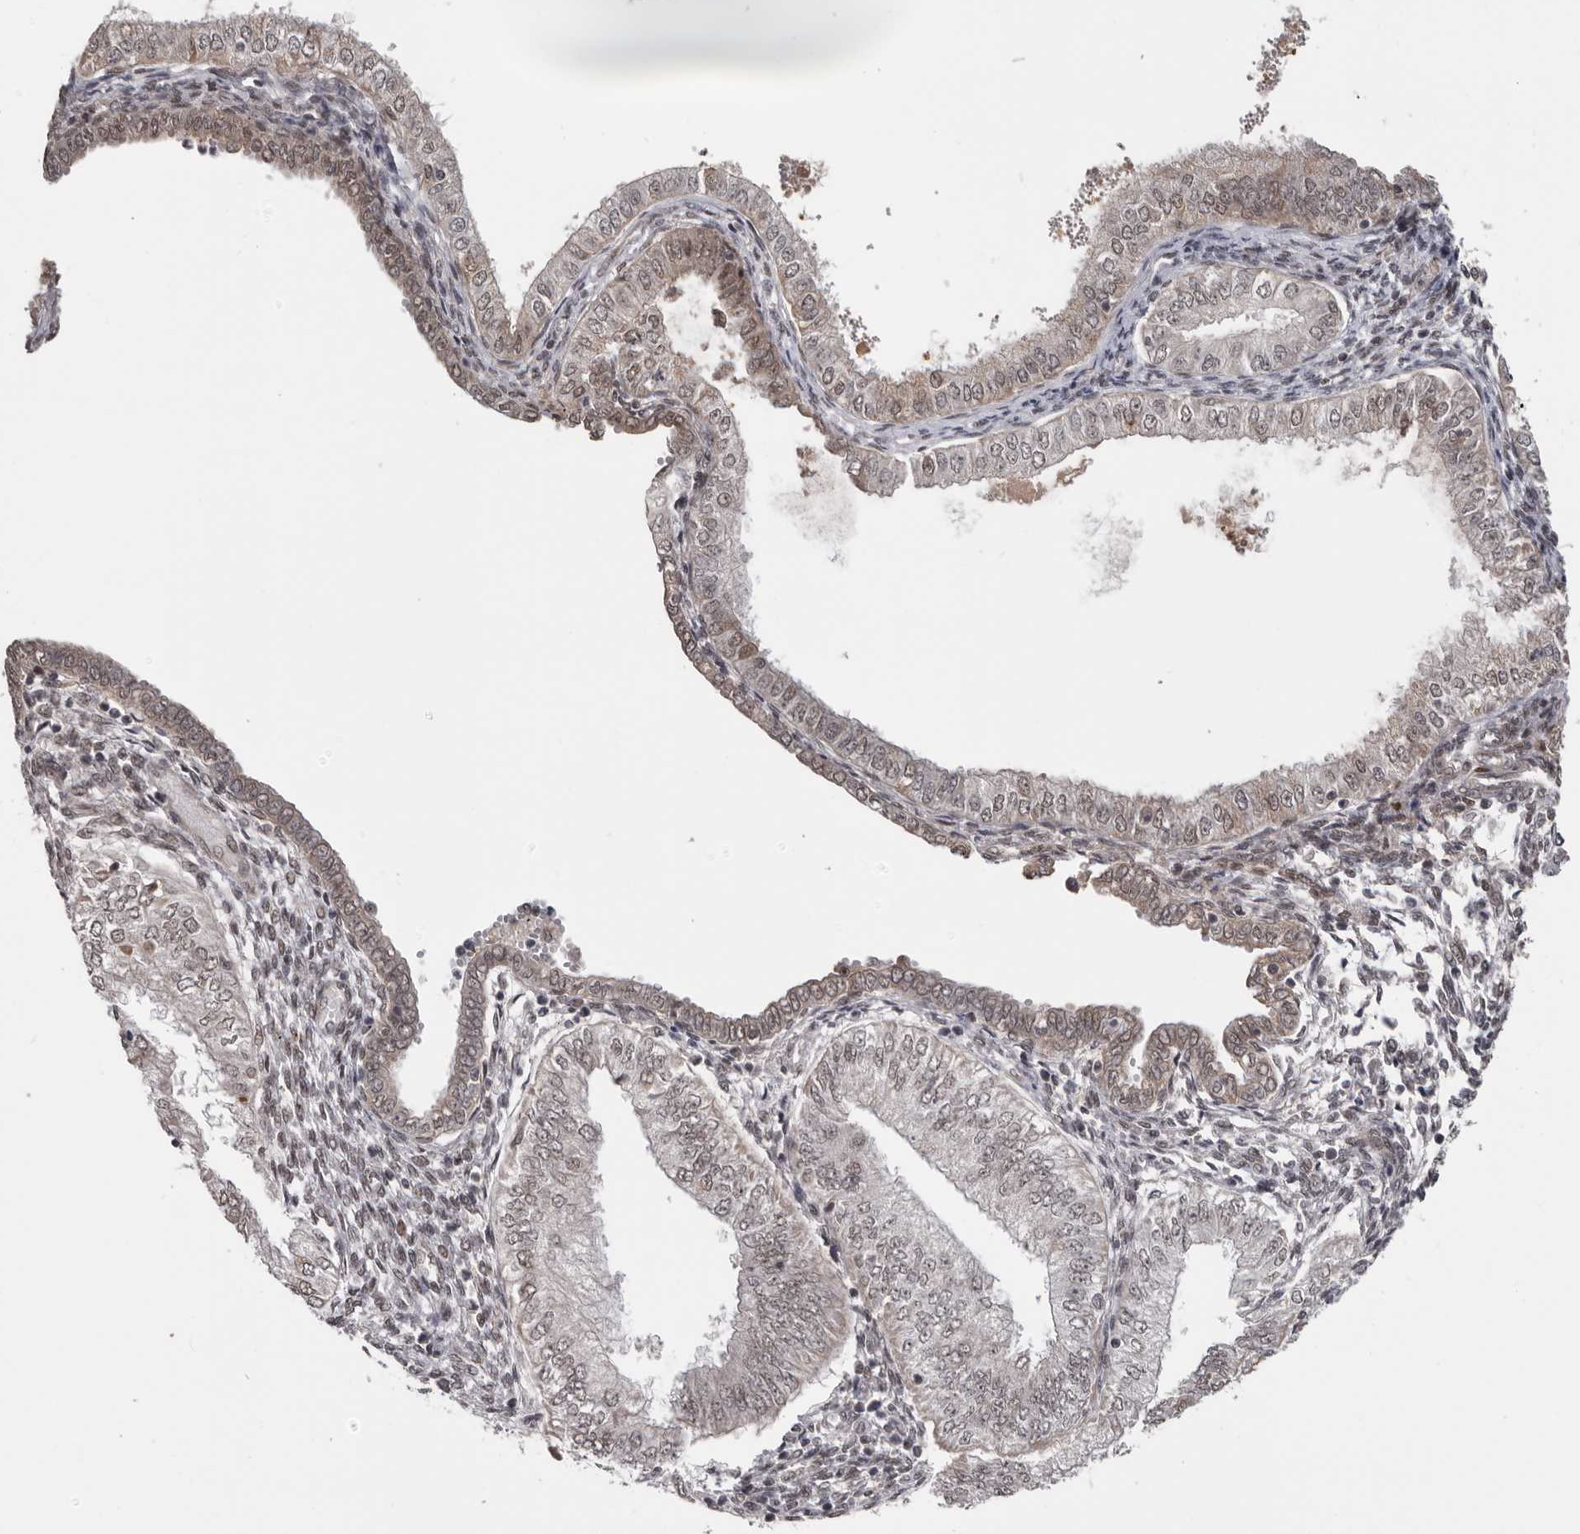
{"staining": {"intensity": "weak", "quantity": ">75%", "location": "cytoplasmic/membranous,nuclear"}, "tissue": "endometrial cancer", "cell_type": "Tumor cells", "image_type": "cancer", "snomed": [{"axis": "morphology", "description": "Normal tissue, NOS"}, {"axis": "morphology", "description": "Adenocarcinoma, NOS"}, {"axis": "topography", "description": "Endometrium"}], "caption": "Brown immunohistochemical staining in human endometrial cancer shows weak cytoplasmic/membranous and nuclear positivity in approximately >75% of tumor cells.", "gene": "MOGAT2", "patient": {"sex": "female", "age": 53}}